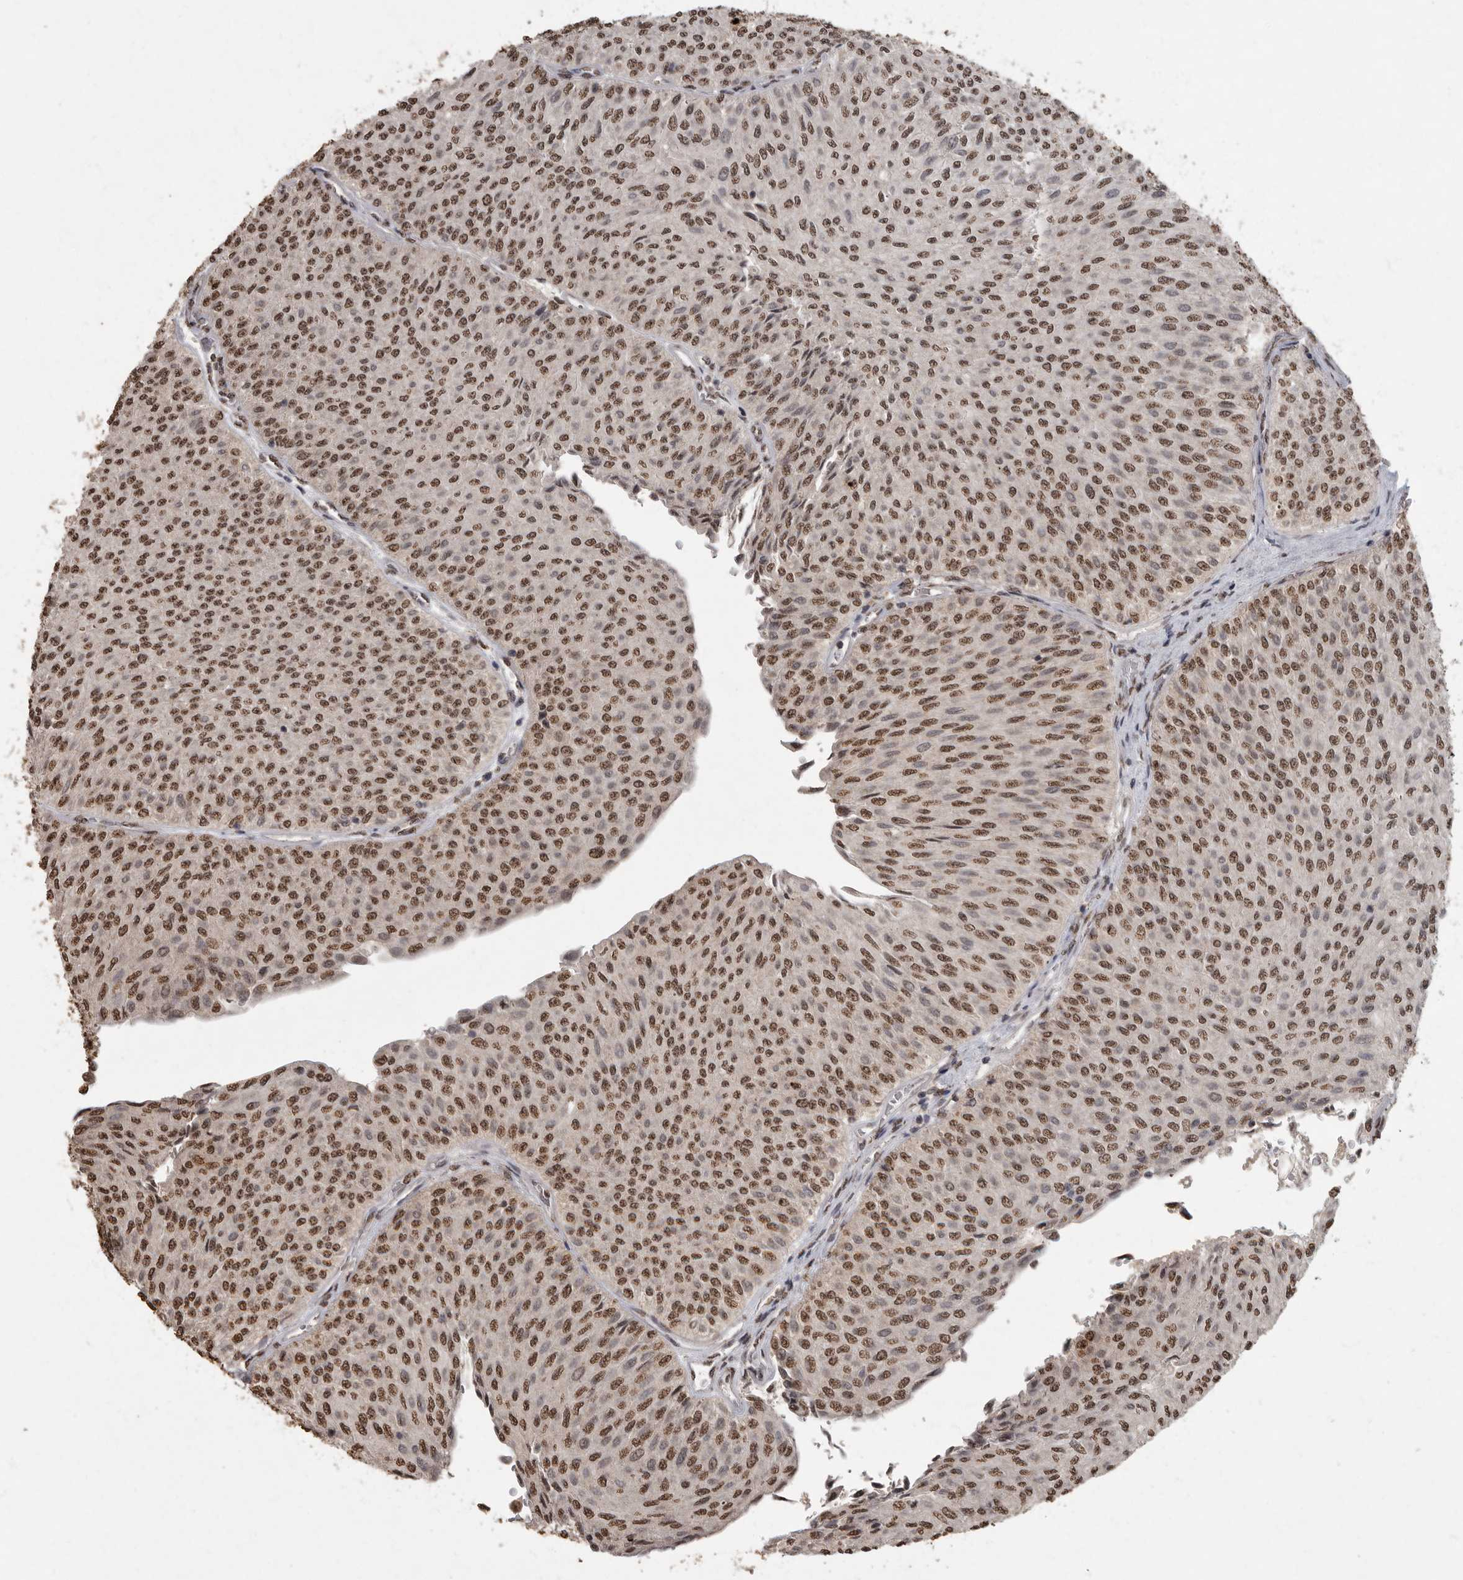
{"staining": {"intensity": "moderate", "quantity": ">75%", "location": "nuclear"}, "tissue": "urothelial cancer", "cell_type": "Tumor cells", "image_type": "cancer", "snomed": [{"axis": "morphology", "description": "Urothelial carcinoma, Low grade"}, {"axis": "topography", "description": "Urinary bladder"}], "caption": "Immunohistochemical staining of human urothelial cancer reveals moderate nuclear protein expression in about >75% of tumor cells. Ihc stains the protein of interest in brown and the nuclei are stained blue.", "gene": "NBL1", "patient": {"sex": "male", "age": 78}}